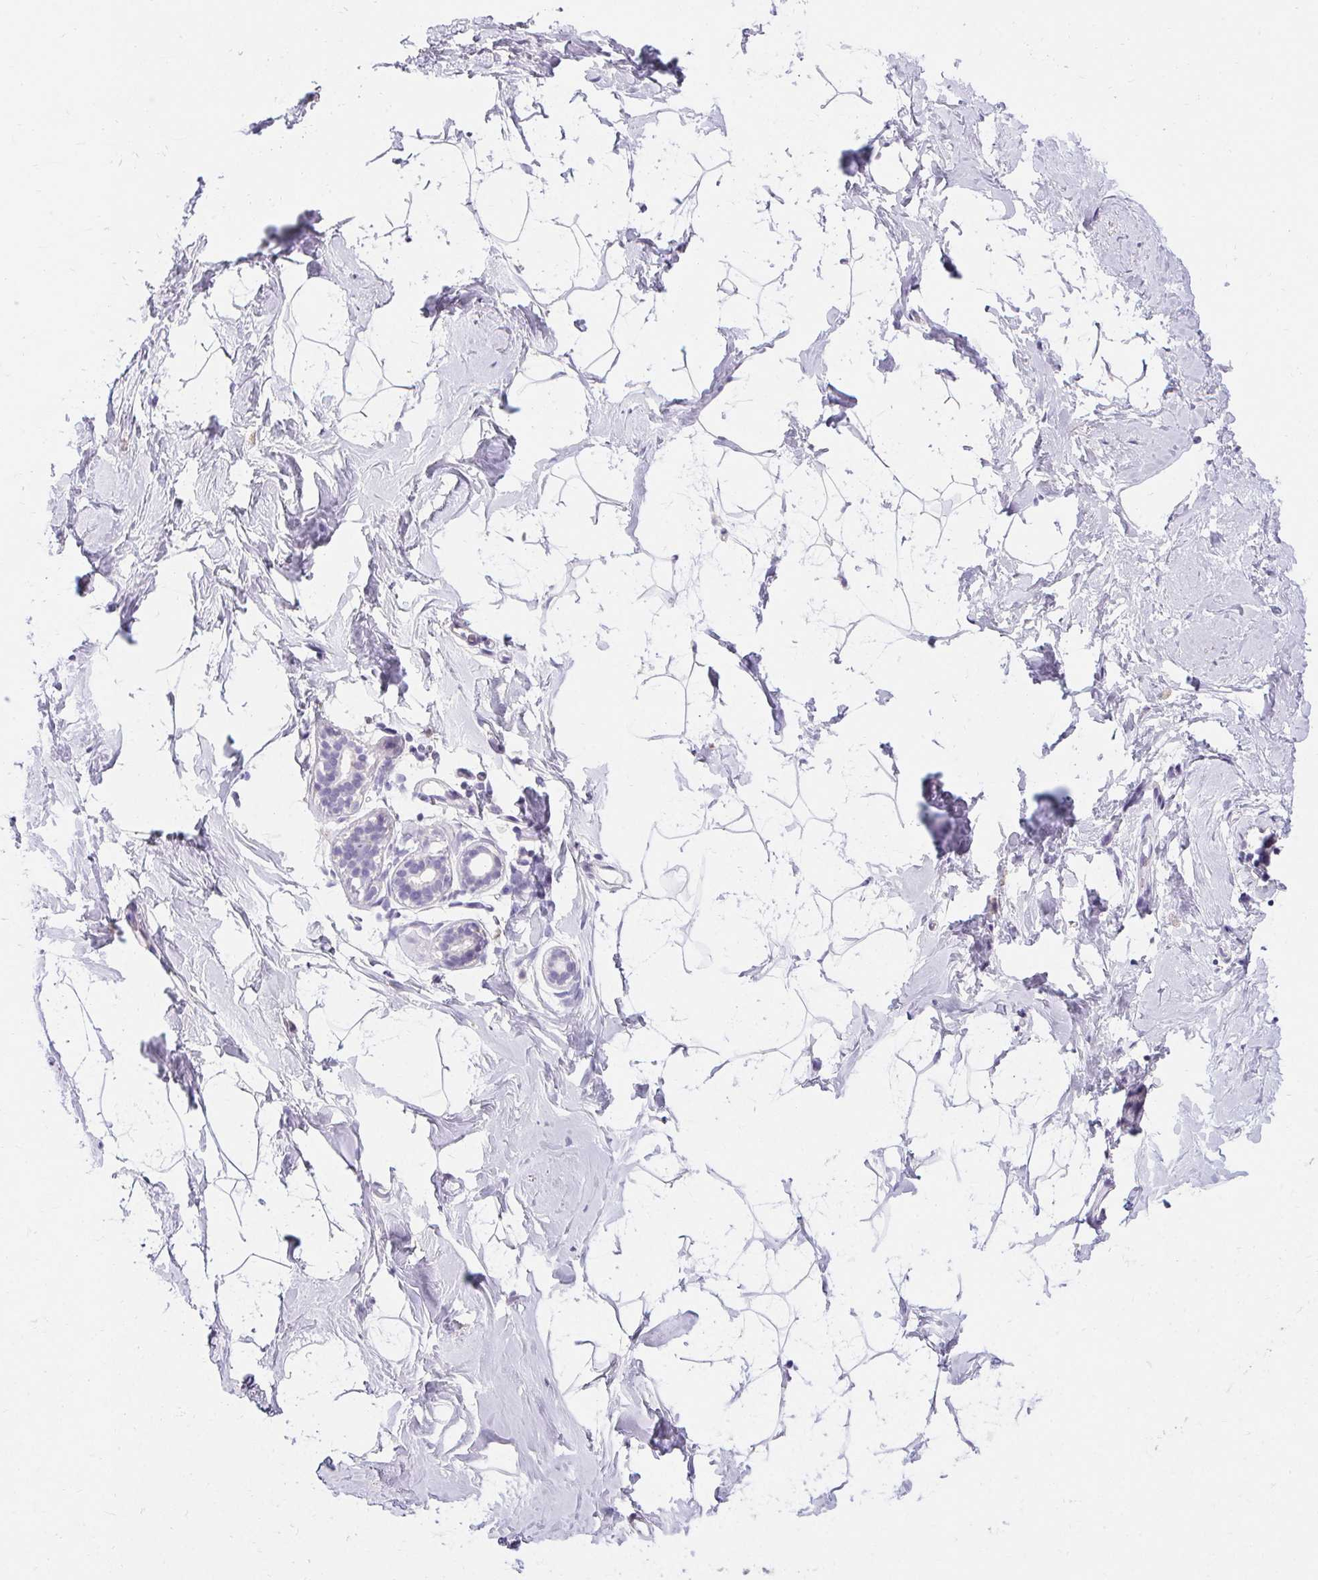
{"staining": {"intensity": "negative", "quantity": "none", "location": "none"}, "tissue": "breast", "cell_type": "Adipocytes", "image_type": "normal", "snomed": [{"axis": "morphology", "description": "Normal tissue, NOS"}, {"axis": "topography", "description": "Breast"}], "caption": "This is an immunohistochemistry micrograph of benign breast. There is no expression in adipocytes.", "gene": "ASGR2", "patient": {"sex": "female", "age": 32}}